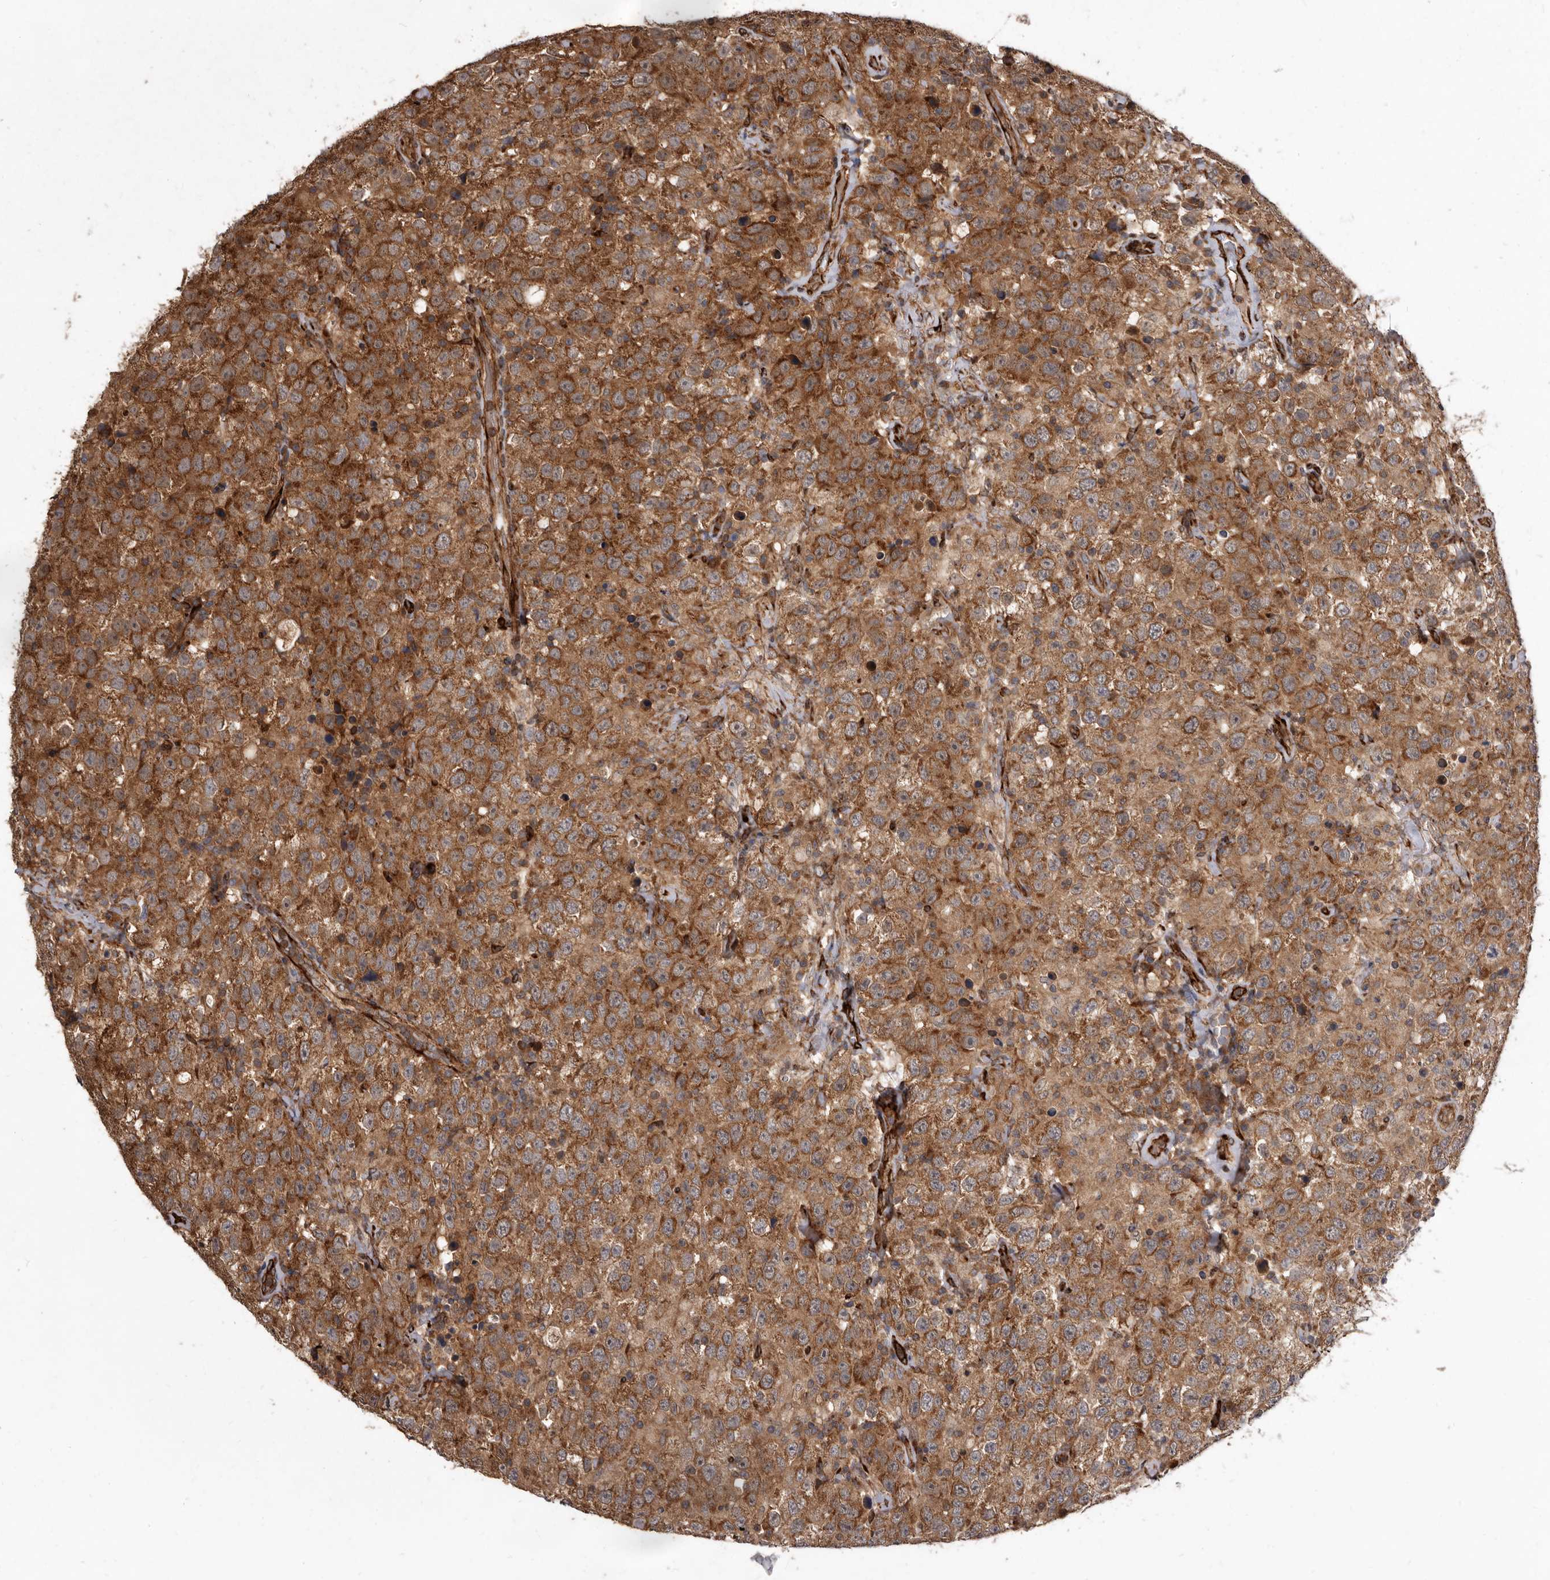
{"staining": {"intensity": "moderate", "quantity": ">75%", "location": "cytoplasmic/membranous"}, "tissue": "testis cancer", "cell_type": "Tumor cells", "image_type": "cancer", "snomed": [{"axis": "morphology", "description": "Seminoma, NOS"}, {"axis": "topography", "description": "Testis"}], "caption": "Testis cancer (seminoma) tissue exhibits moderate cytoplasmic/membranous staining in about >75% of tumor cells The staining was performed using DAB (3,3'-diaminobenzidine), with brown indicating positive protein expression. Nuclei are stained blue with hematoxylin.", "gene": "FLAD1", "patient": {"sex": "male", "age": 41}}